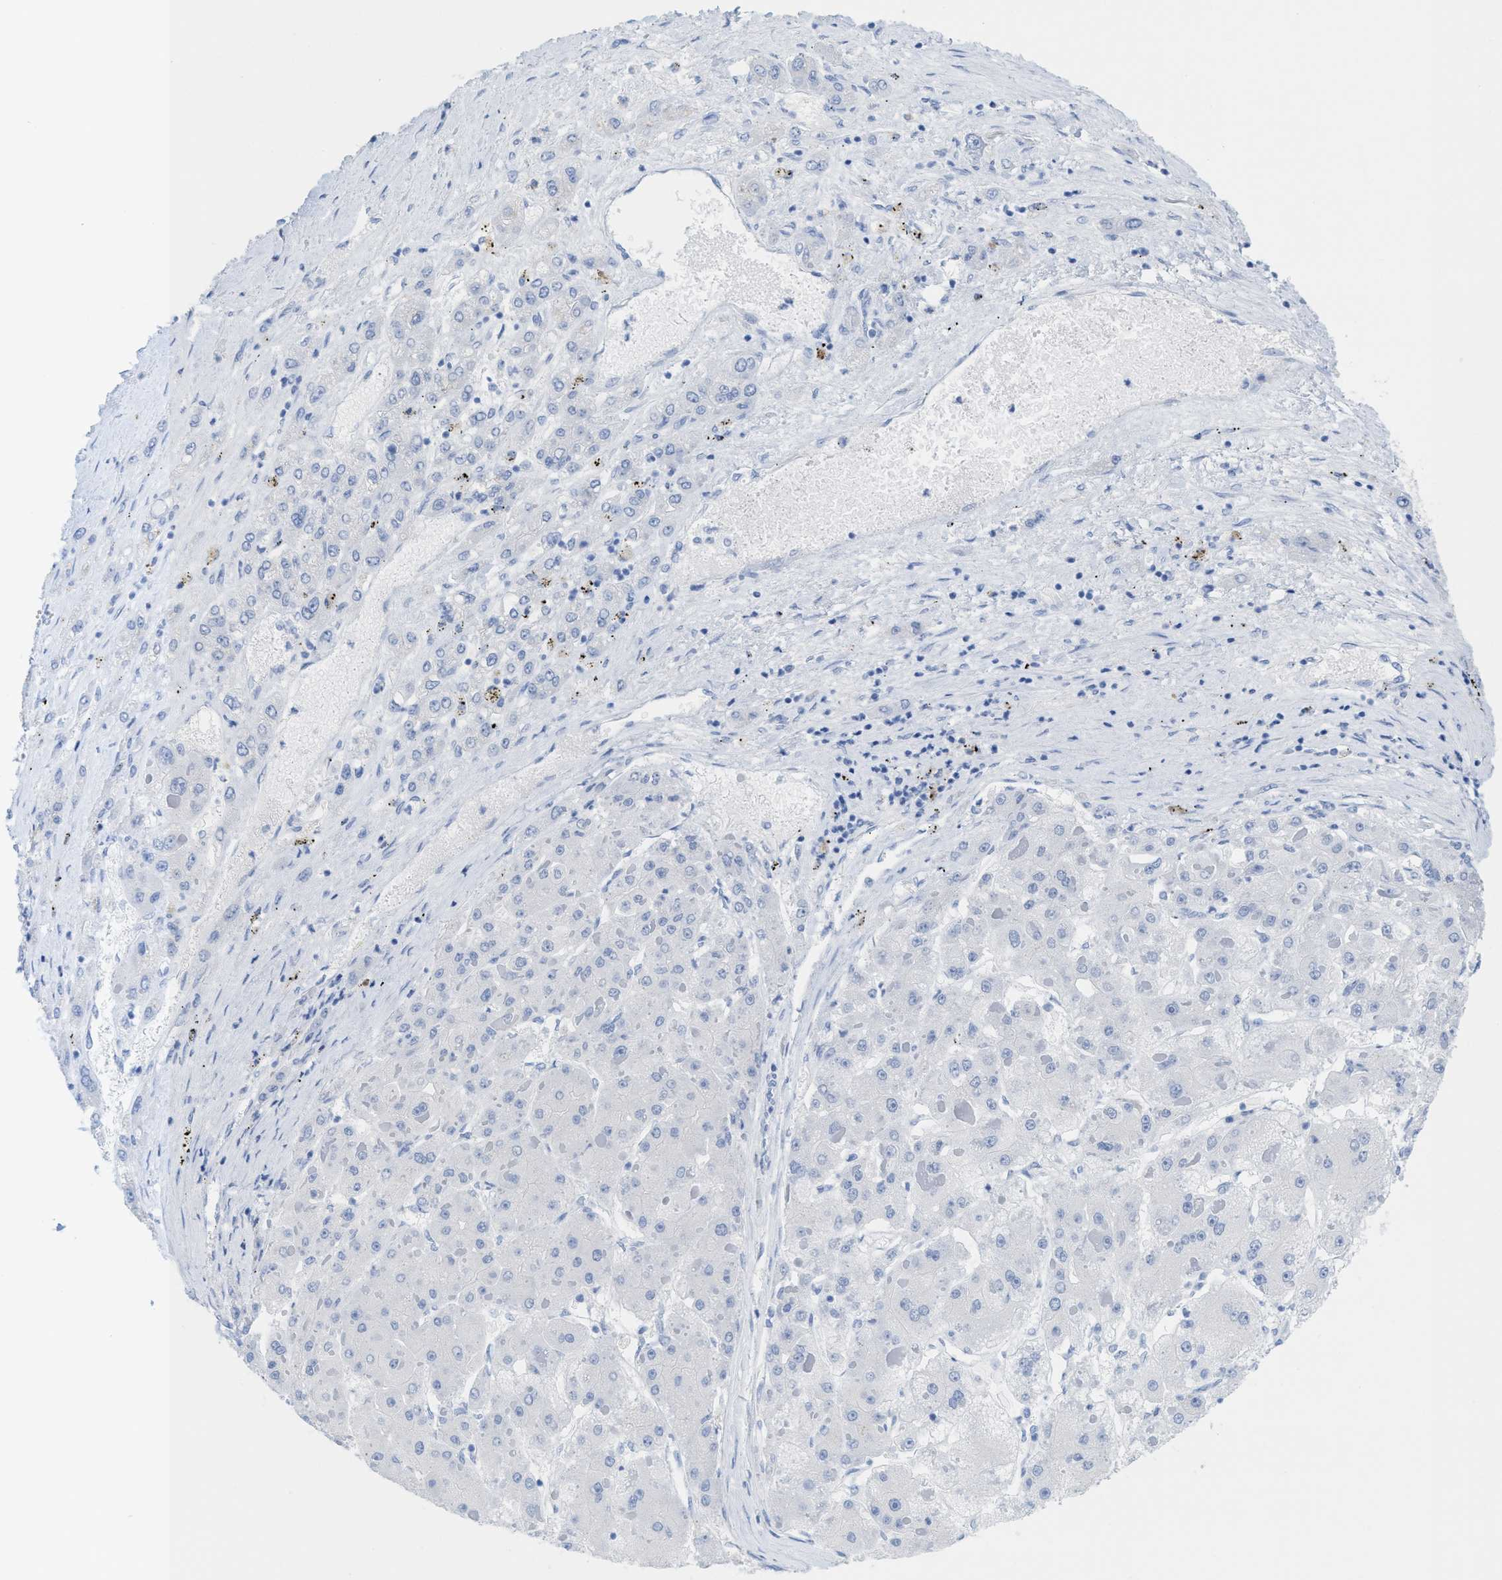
{"staining": {"intensity": "negative", "quantity": "none", "location": "none"}, "tissue": "liver cancer", "cell_type": "Tumor cells", "image_type": "cancer", "snomed": [{"axis": "morphology", "description": "Carcinoma, Hepatocellular, NOS"}, {"axis": "topography", "description": "Liver"}], "caption": "Hepatocellular carcinoma (liver) stained for a protein using immunohistochemistry (IHC) shows no staining tumor cells.", "gene": "ANKFN1", "patient": {"sex": "female", "age": 73}}